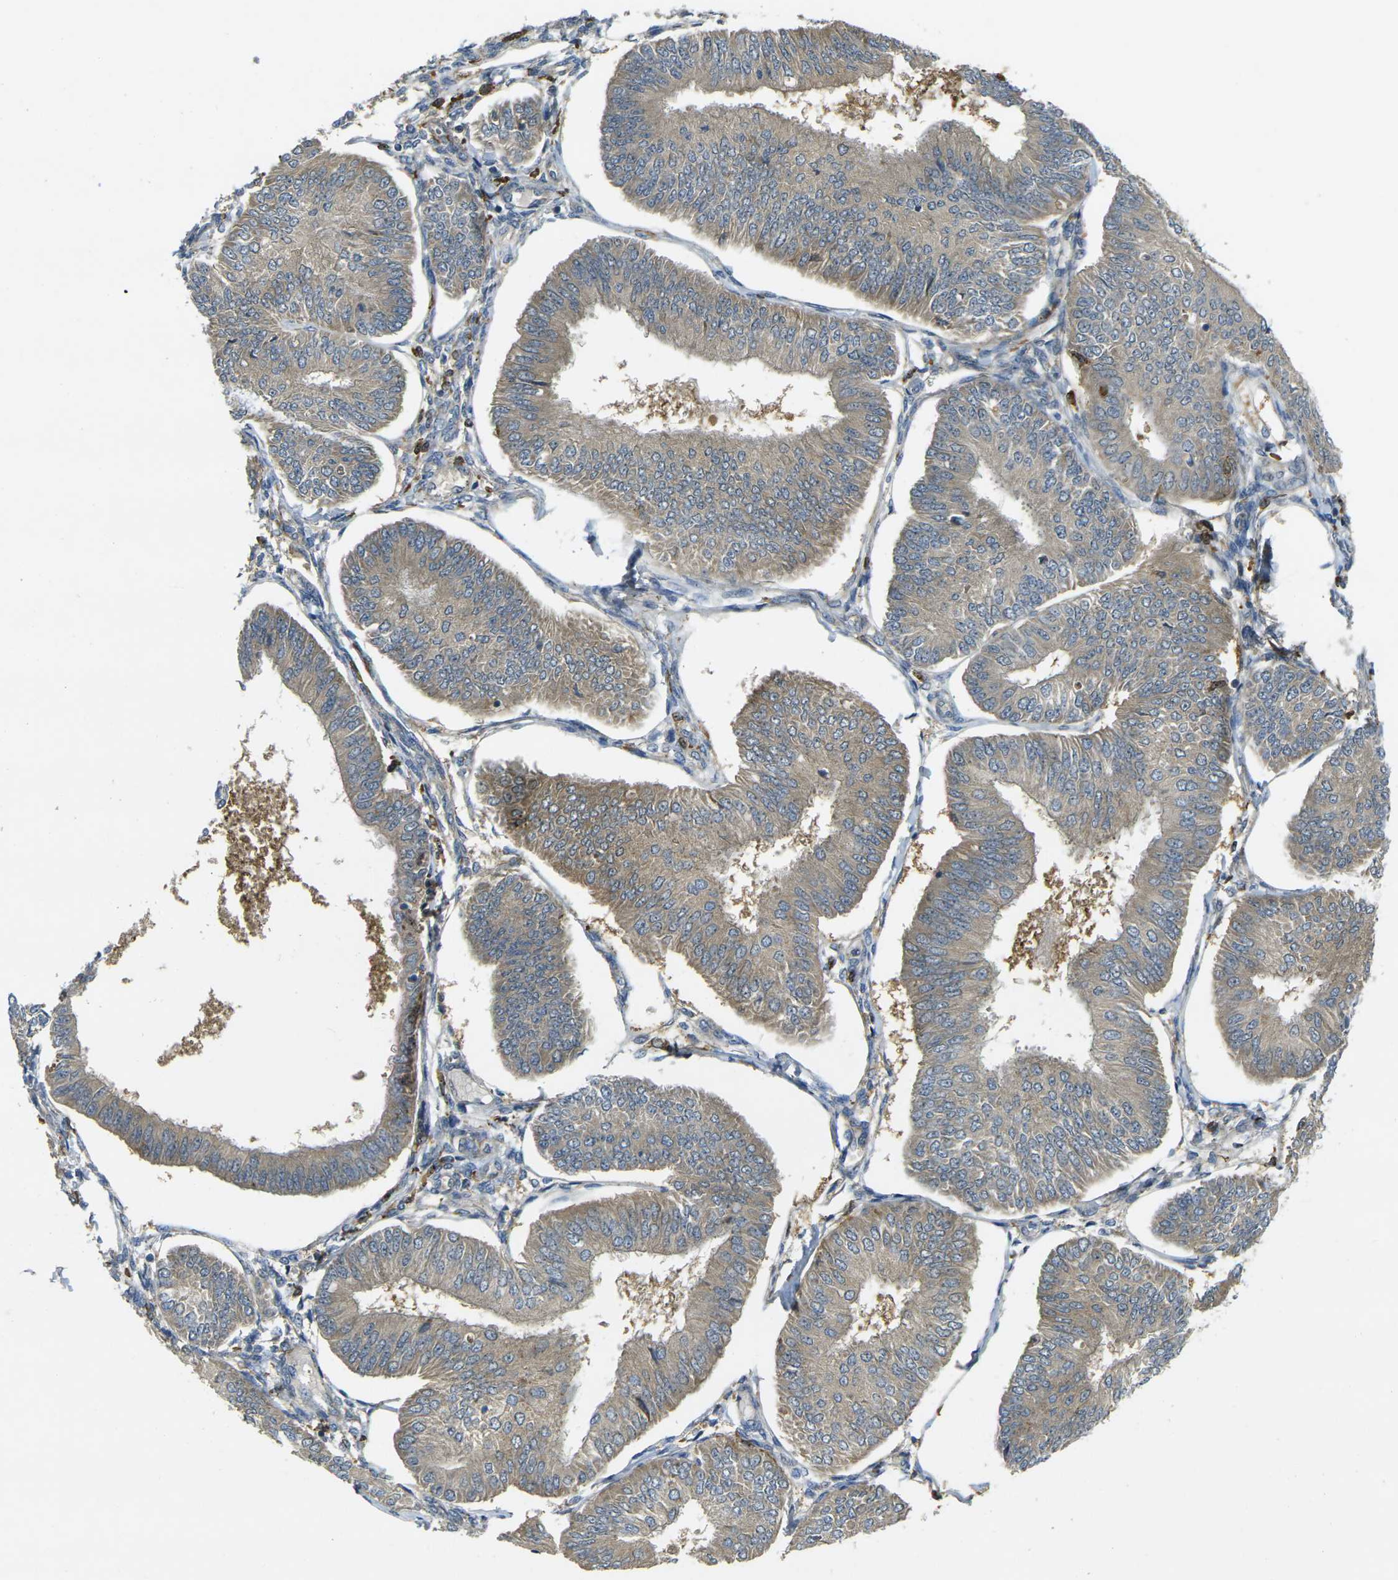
{"staining": {"intensity": "weak", "quantity": ">75%", "location": "cytoplasmic/membranous"}, "tissue": "endometrial cancer", "cell_type": "Tumor cells", "image_type": "cancer", "snomed": [{"axis": "morphology", "description": "Adenocarcinoma, NOS"}, {"axis": "topography", "description": "Endometrium"}], "caption": "Immunohistochemistry (DAB (3,3'-diaminobenzidine)) staining of human endometrial cancer (adenocarcinoma) exhibits weak cytoplasmic/membranous protein positivity in approximately >75% of tumor cells. (DAB IHC with brightfield microscopy, high magnification).", "gene": "PIGL", "patient": {"sex": "female", "age": 58}}